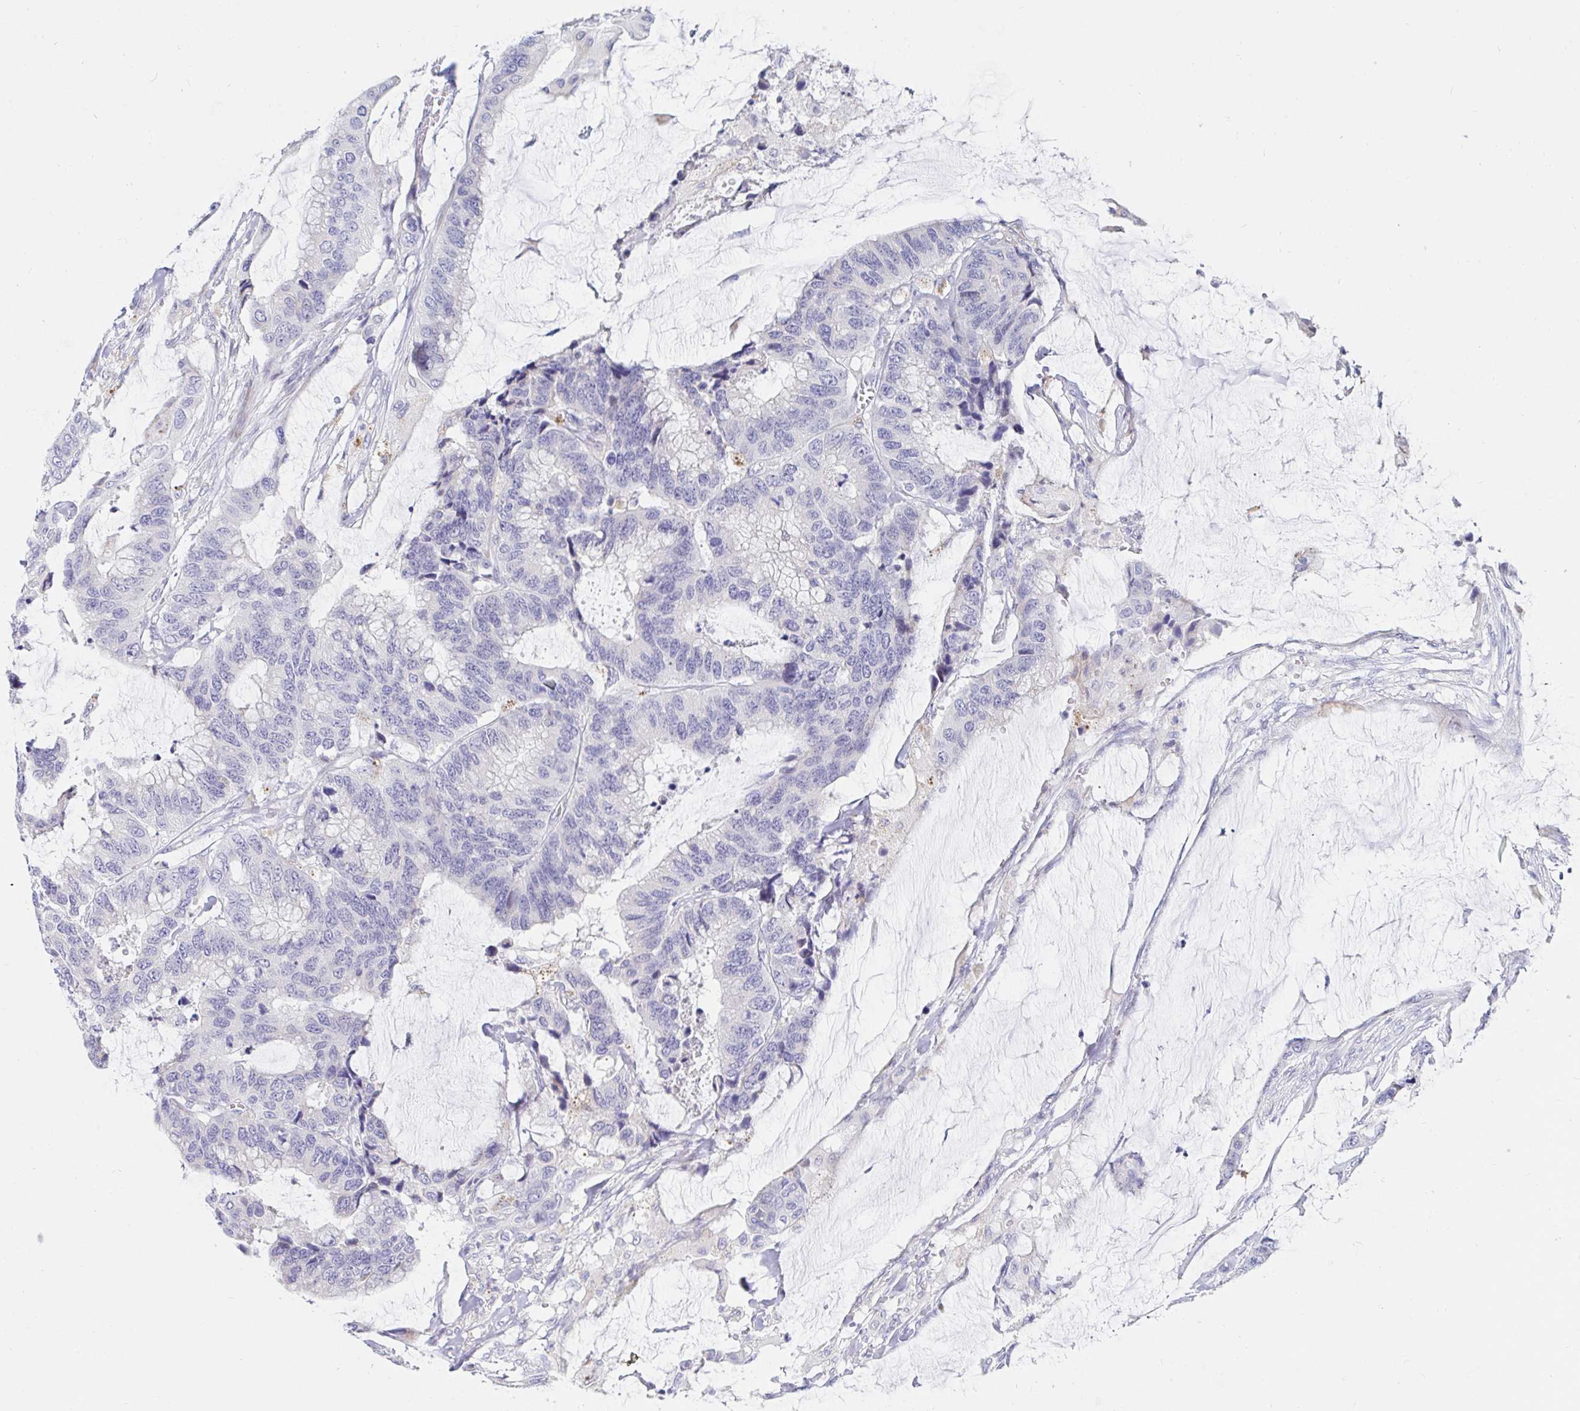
{"staining": {"intensity": "negative", "quantity": "none", "location": "none"}, "tissue": "colorectal cancer", "cell_type": "Tumor cells", "image_type": "cancer", "snomed": [{"axis": "morphology", "description": "Adenocarcinoma, NOS"}, {"axis": "topography", "description": "Rectum"}], "caption": "Immunohistochemical staining of human adenocarcinoma (colorectal) exhibits no significant staining in tumor cells.", "gene": "C4orf17", "patient": {"sex": "female", "age": 59}}